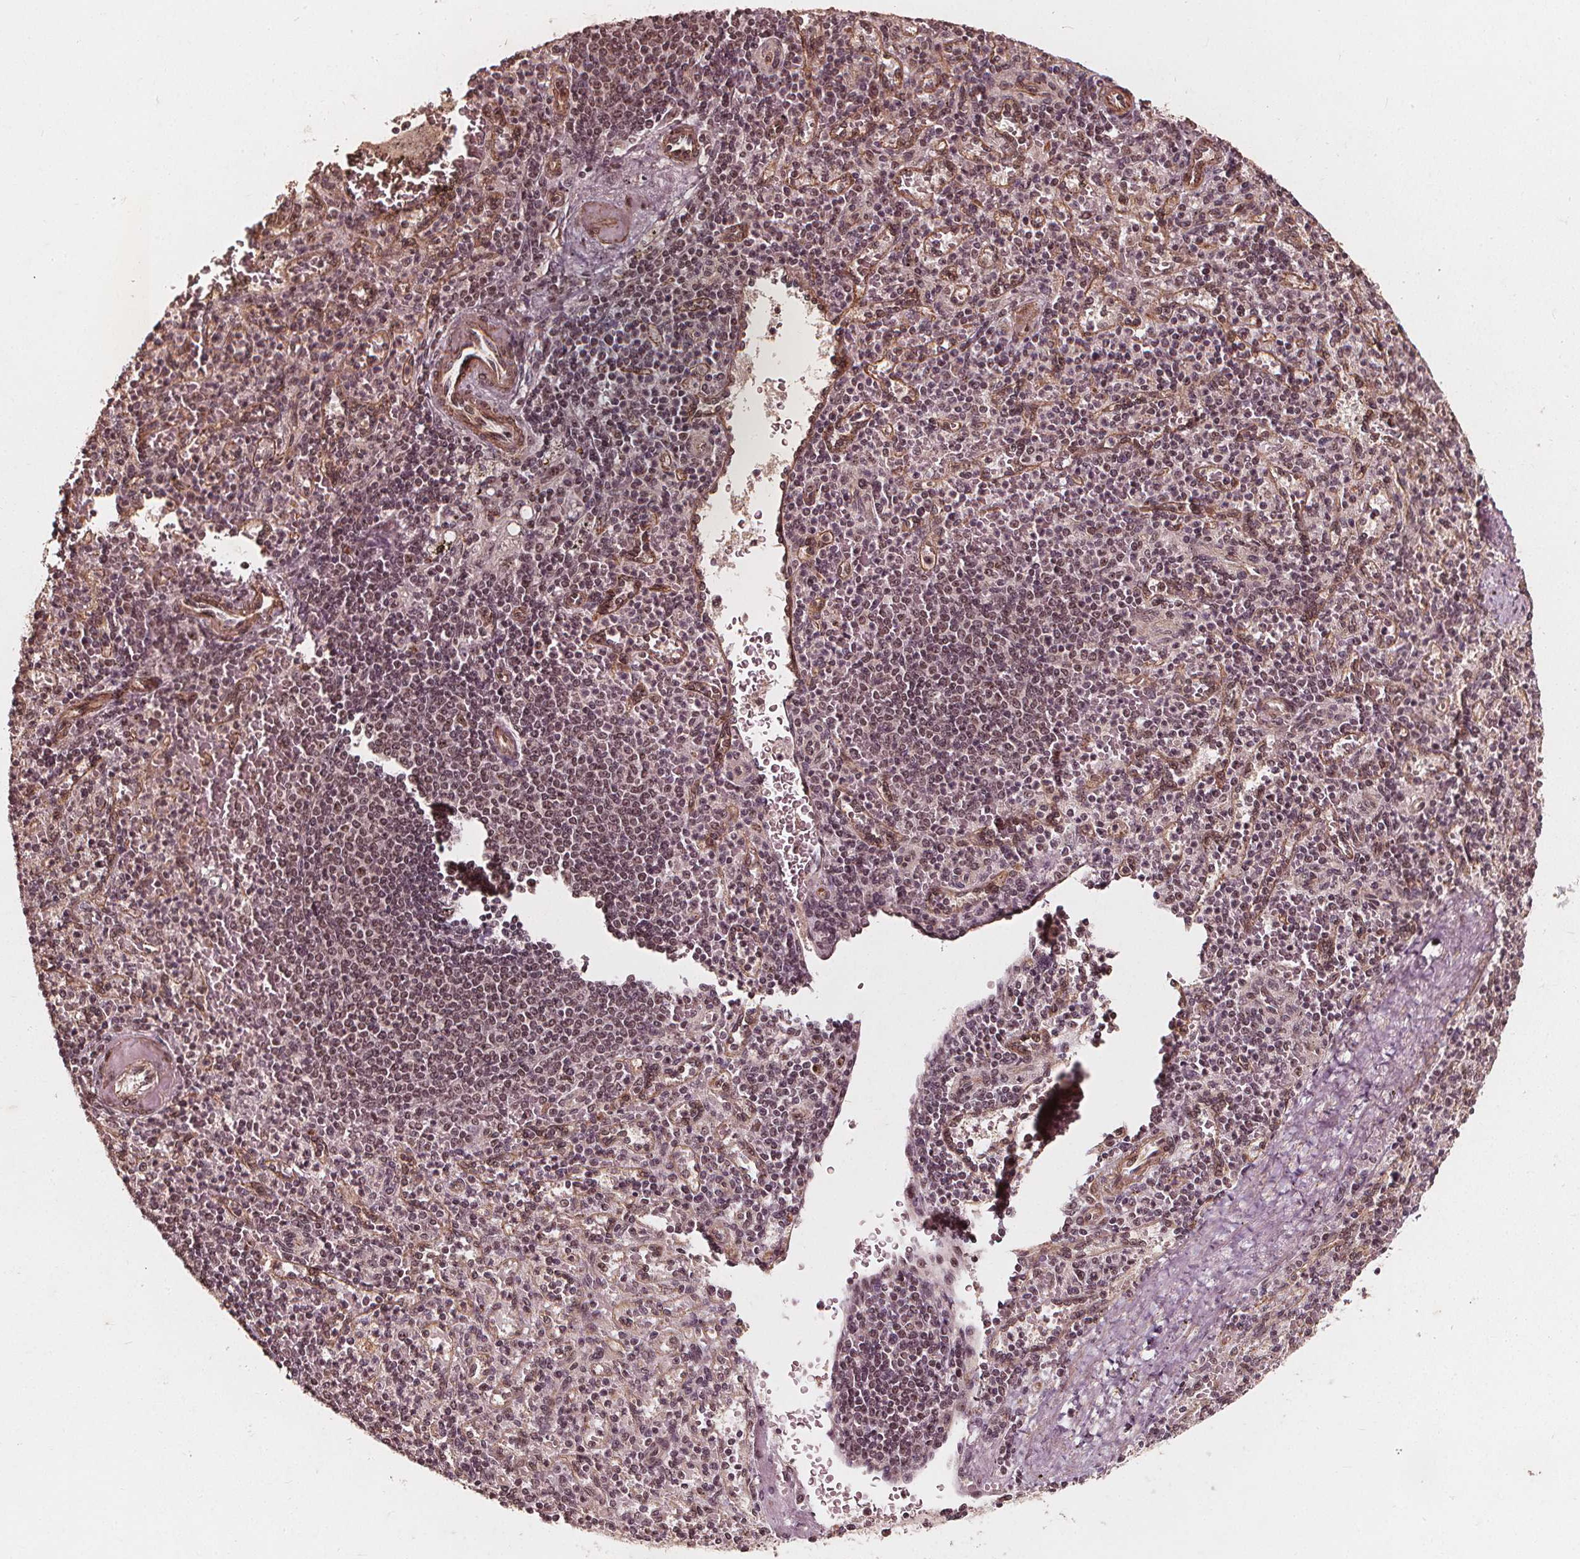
{"staining": {"intensity": "moderate", "quantity": ">75%", "location": "nuclear"}, "tissue": "spleen", "cell_type": "Cells in red pulp", "image_type": "normal", "snomed": [{"axis": "morphology", "description": "Normal tissue, NOS"}, {"axis": "topography", "description": "Spleen"}], "caption": "The histopathology image shows immunohistochemical staining of benign spleen. There is moderate nuclear expression is present in about >75% of cells in red pulp.", "gene": "EXOSC9", "patient": {"sex": "female", "age": 74}}